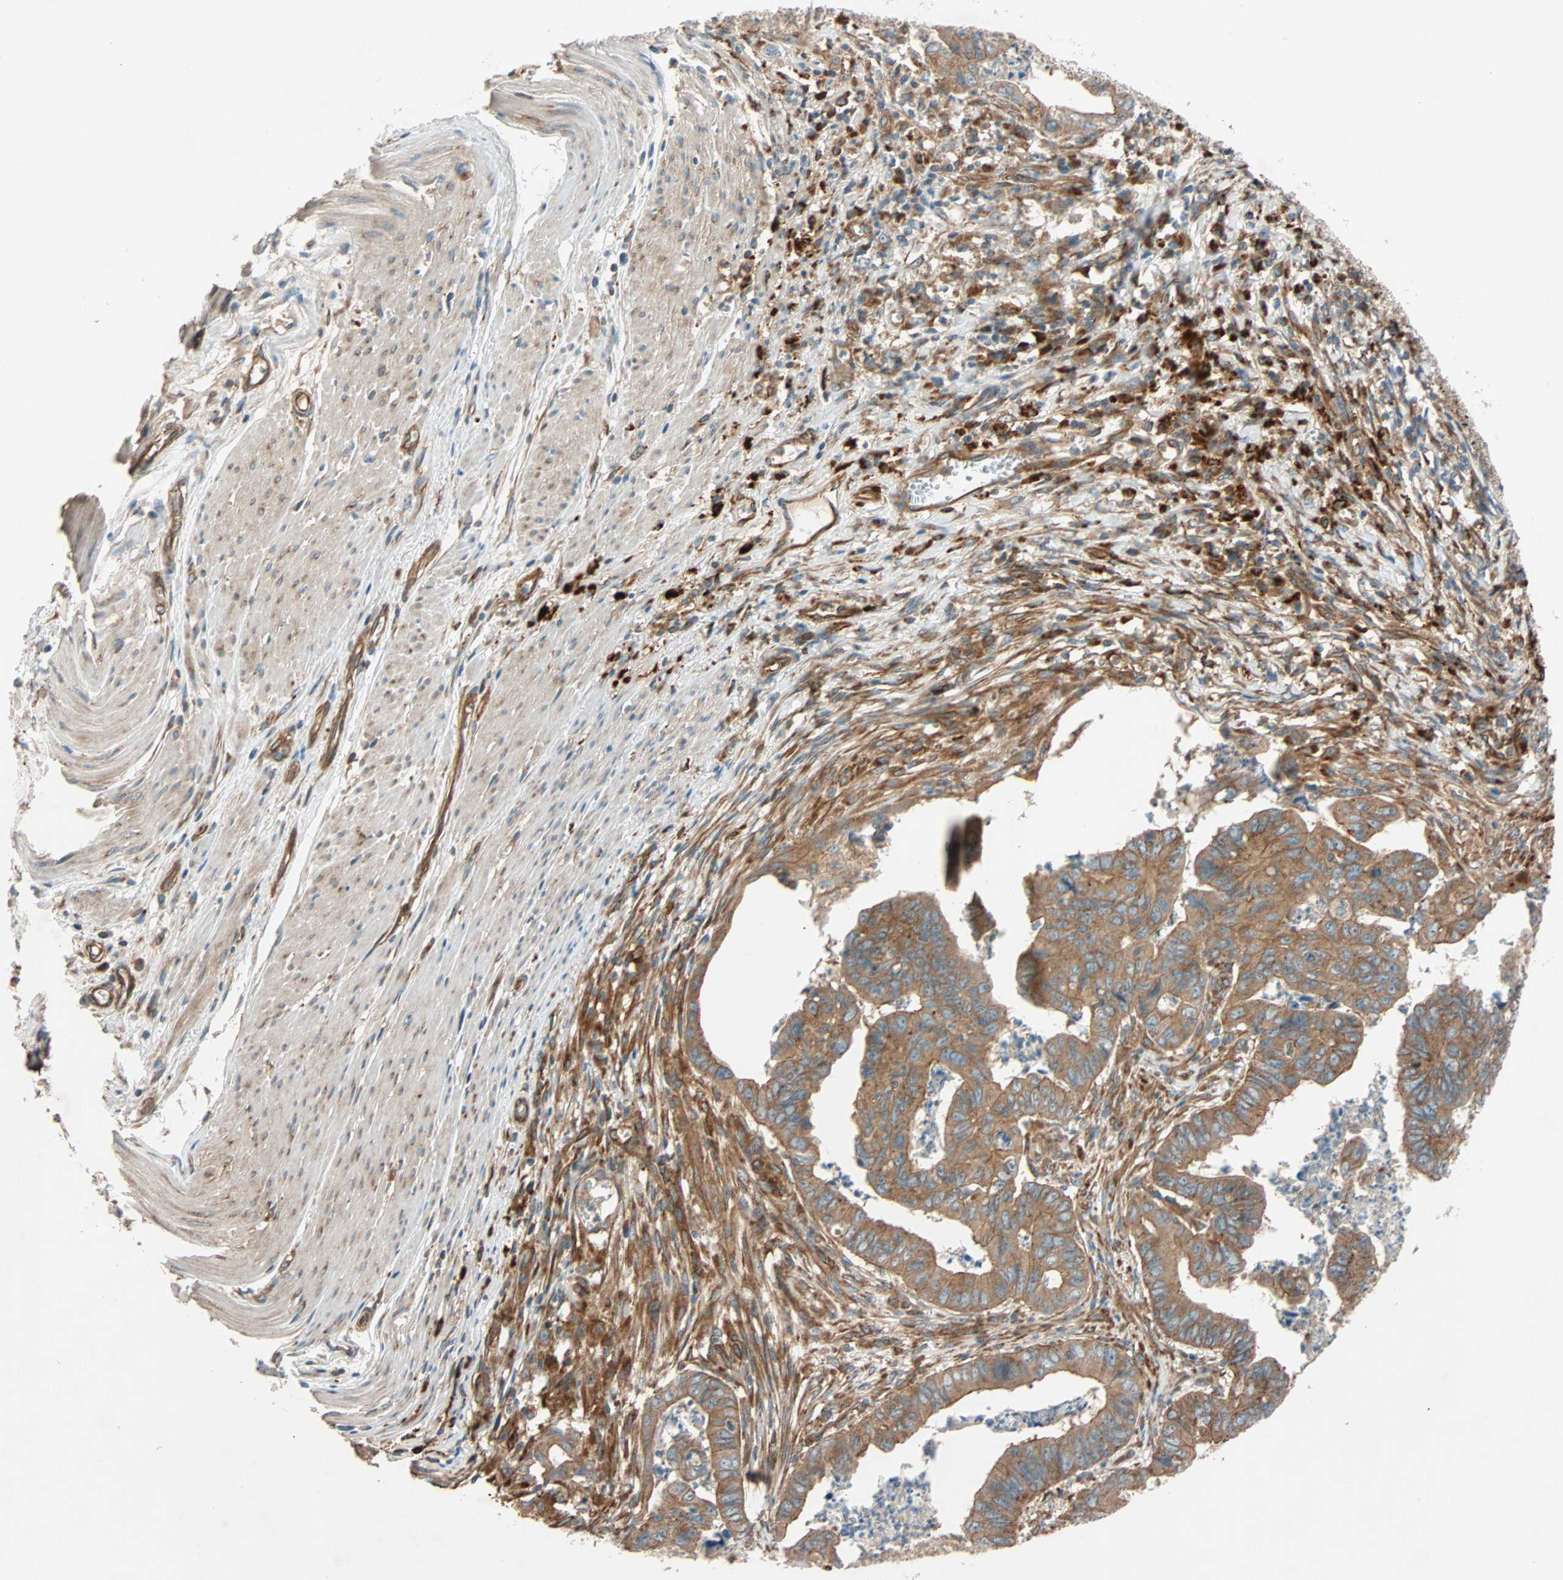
{"staining": {"intensity": "moderate", "quantity": ">75%", "location": "cytoplasmic/membranous"}, "tissue": "stomach cancer", "cell_type": "Tumor cells", "image_type": "cancer", "snomed": [{"axis": "morphology", "description": "Adenocarcinoma, NOS"}, {"axis": "topography", "description": "Stomach, lower"}], "caption": "An immunohistochemistry (IHC) histopathology image of tumor tissue is shown. Protein staining in brown labels moderate cytoplasmic/membranous positivity in stomach adenocarcinoma within tumor cells.", "gene": "PHYH", "patient": {"sex": "male", "age": 77}}